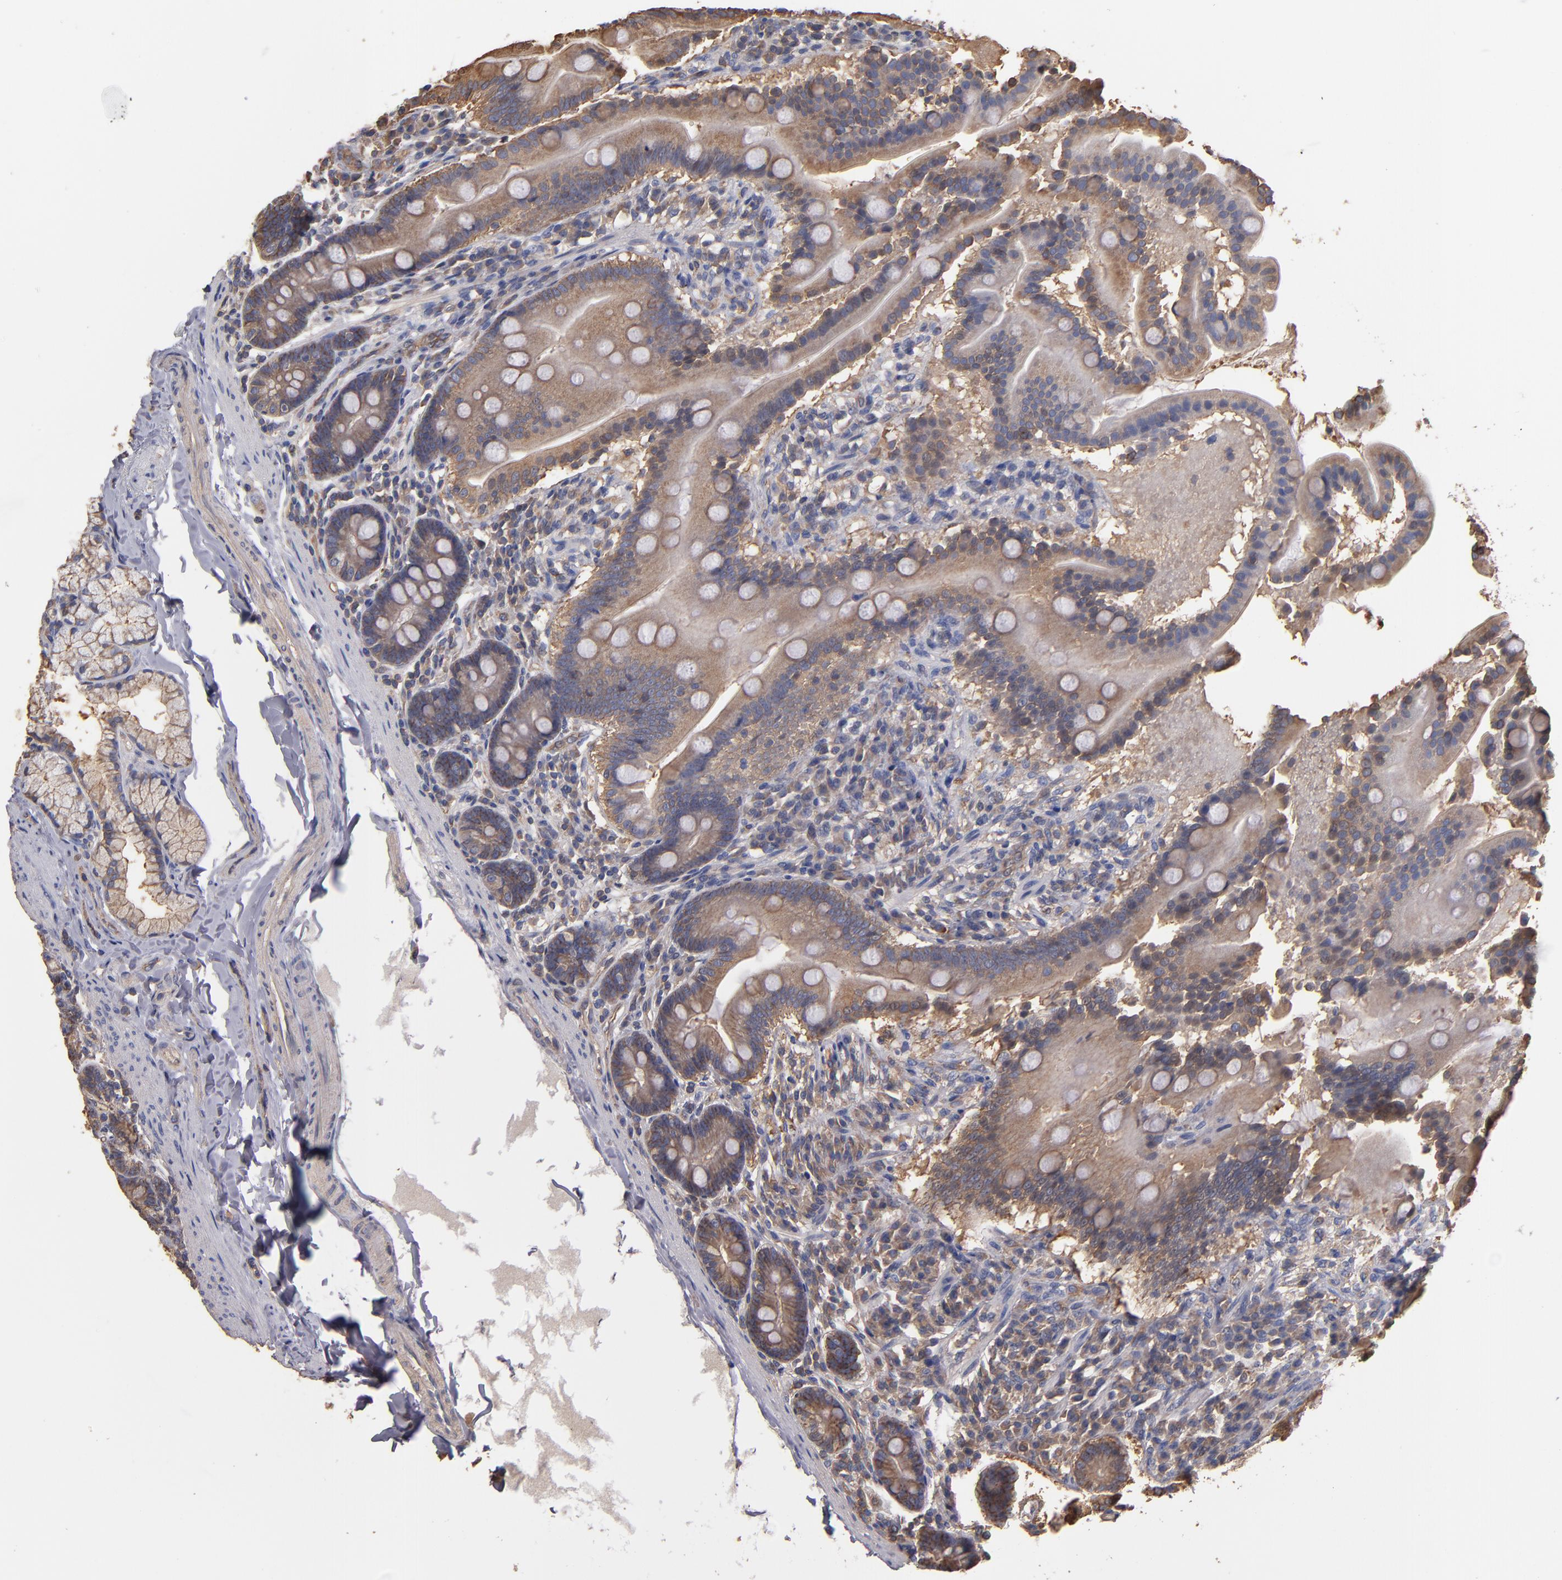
{"staining": {"intensity": "moderate", "quantity": ">75%", "location": "cytoplasmic/membranous"}, "tissue": "duodenum", "cell_type": "Glandular cells", "image_type": "normal", "snomed": [{"axis": "morphology", "description": "Normal tissue, NOS"}, {"axis": "topography", "description": "Duodenum"}], "caption": "Immunohistochemical staining of normal human duodenum displays >75% levels of moderate cytoplasmic/membranous protein positivity in approximately >75% of glandular cells.", "gene": "ESYT2", "patient": {"sex": "male", "age": 50}}